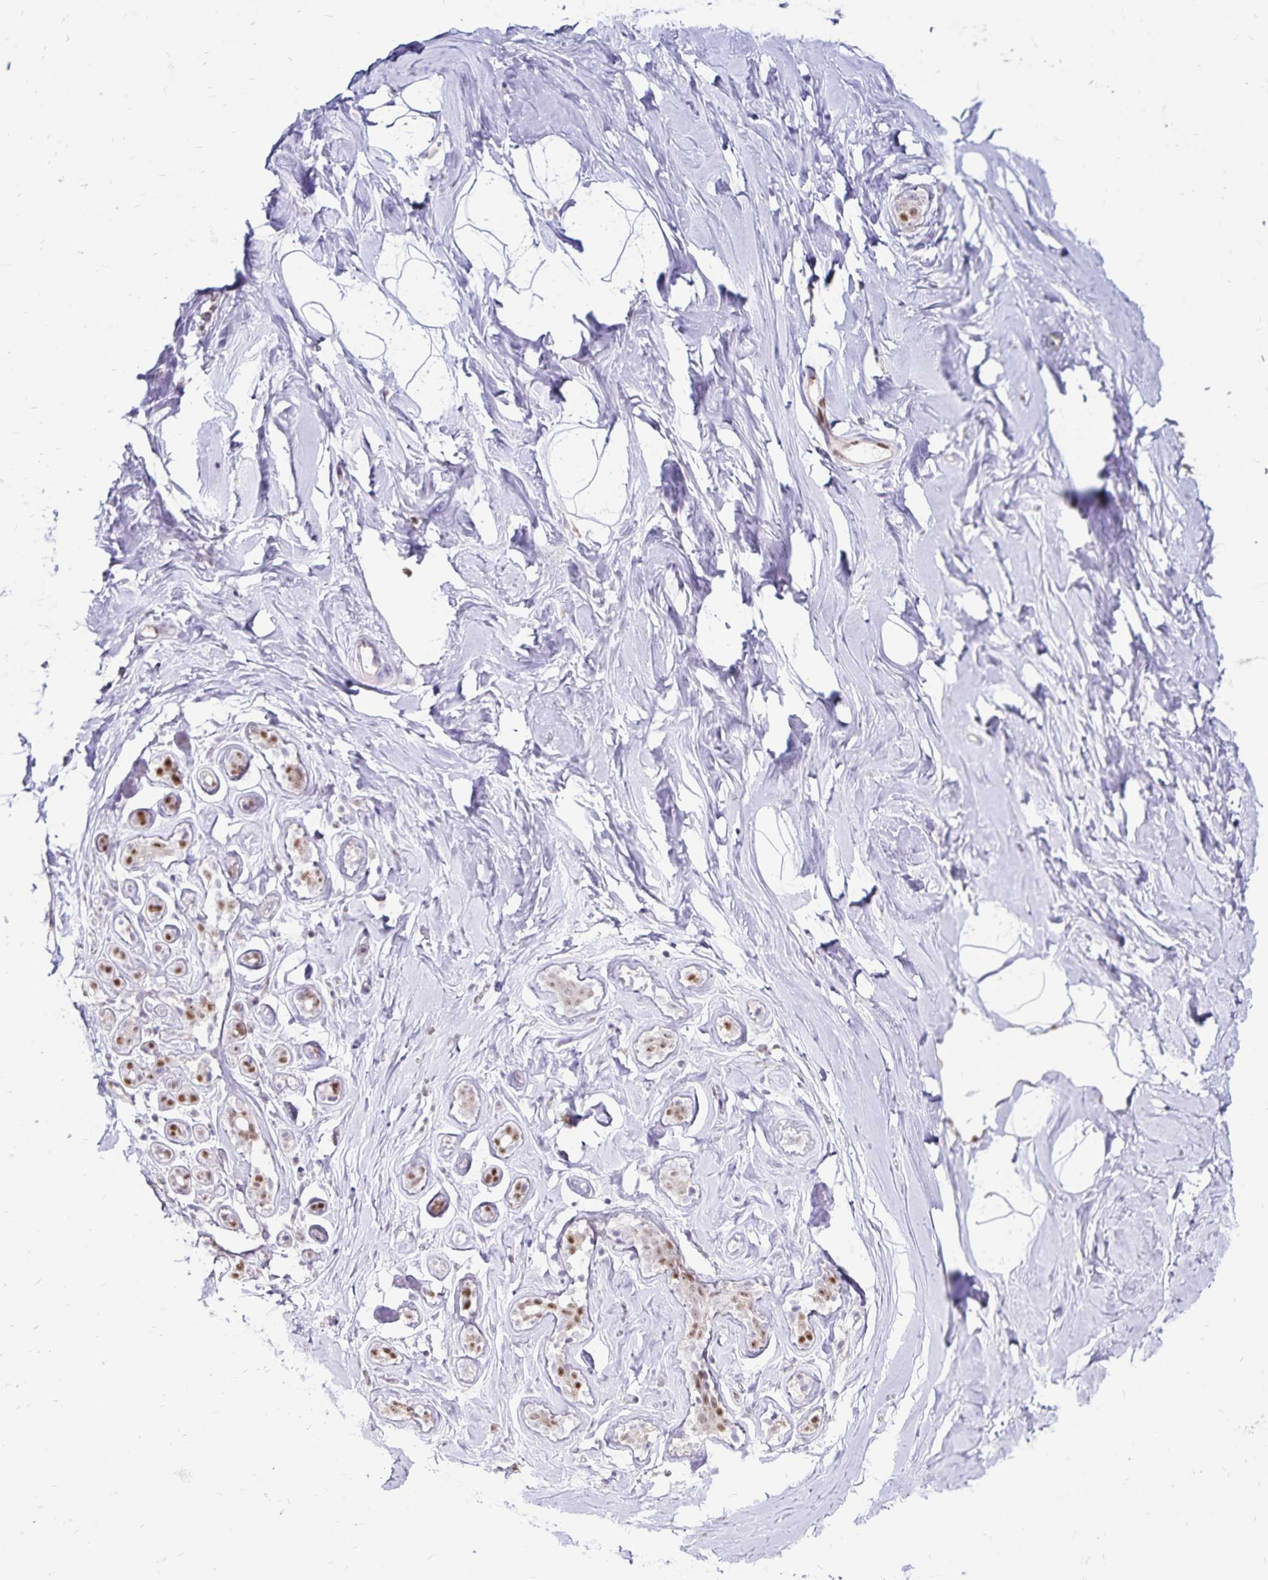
{"staining": {"intensity": "negative", "quantity": "none", "location": "none"}, "tissue": "breast", "cell_type": "Adipocytes", "image_type": "normal", "snomed": [{"axis": "morphology", "description": "Normal tissue, NOS"}, {"axis": "topography", "description": "Breast"}], "caption": "Human breast stained for a protein using immunohistochemistry shows no positivity in adipocytes.", "gene": "POLB", "patient": {"sex": "female", "age": 32}}